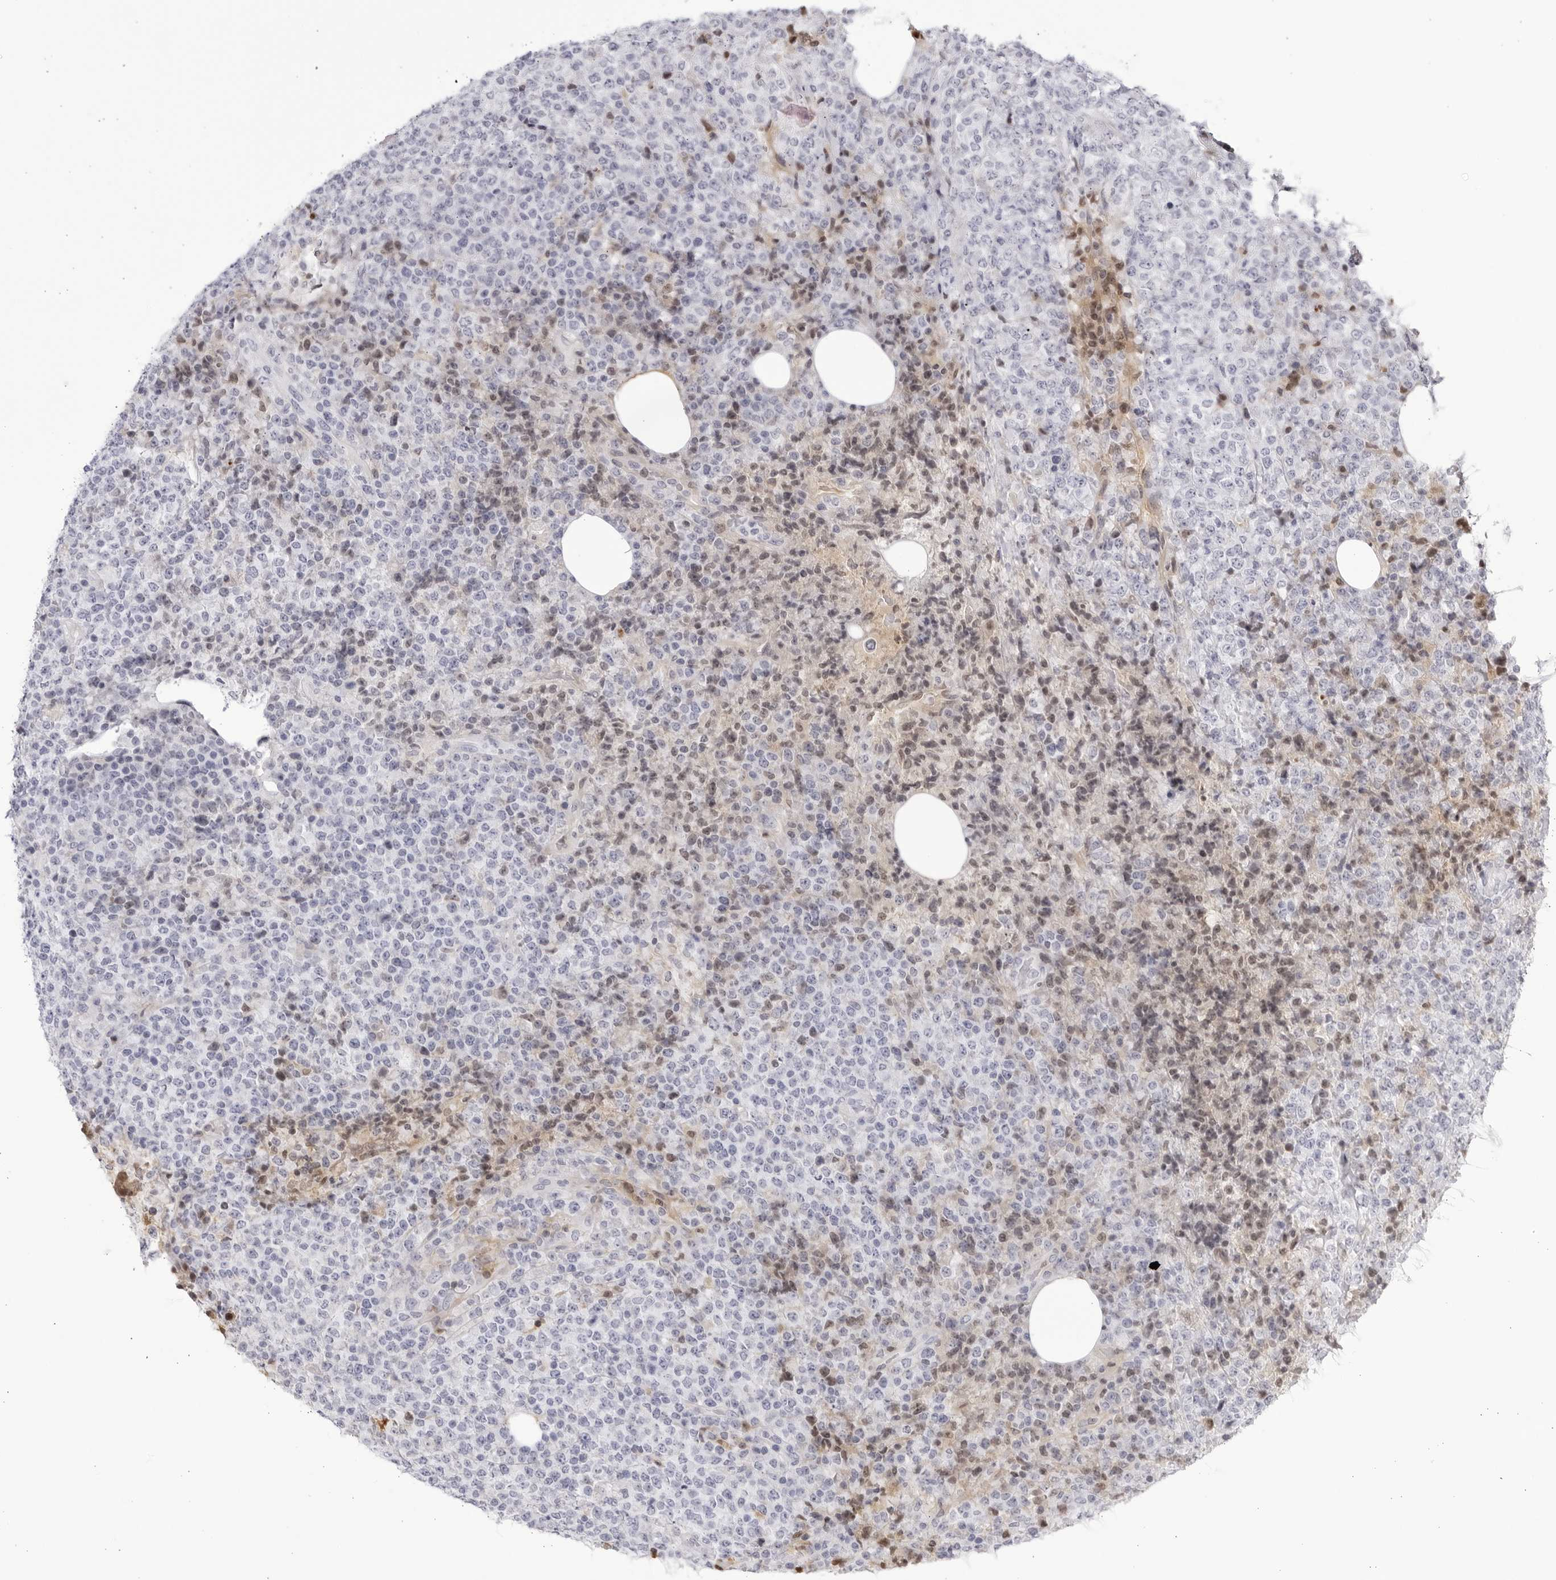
{"staining": {"intensity": "negative", "quantity": "none", "location": "none"}, "tissue": "lymphoma", "cell_type": "Tumor cells", "image_type": "cancer", "snomed": [{"axis": "morphology", "description": "Malignant lymphoma, non-Hodgkin's type, High grade"}, {"axis": "topography", "description": "Lymph node"}], "caption": "Image shows no protein expression in tumor cells of high-grade malignant lymphoma, non-Hodgkin's type tissue.", "gene": "CNBD1", "patient": {"sex": "male", "age": 13}}